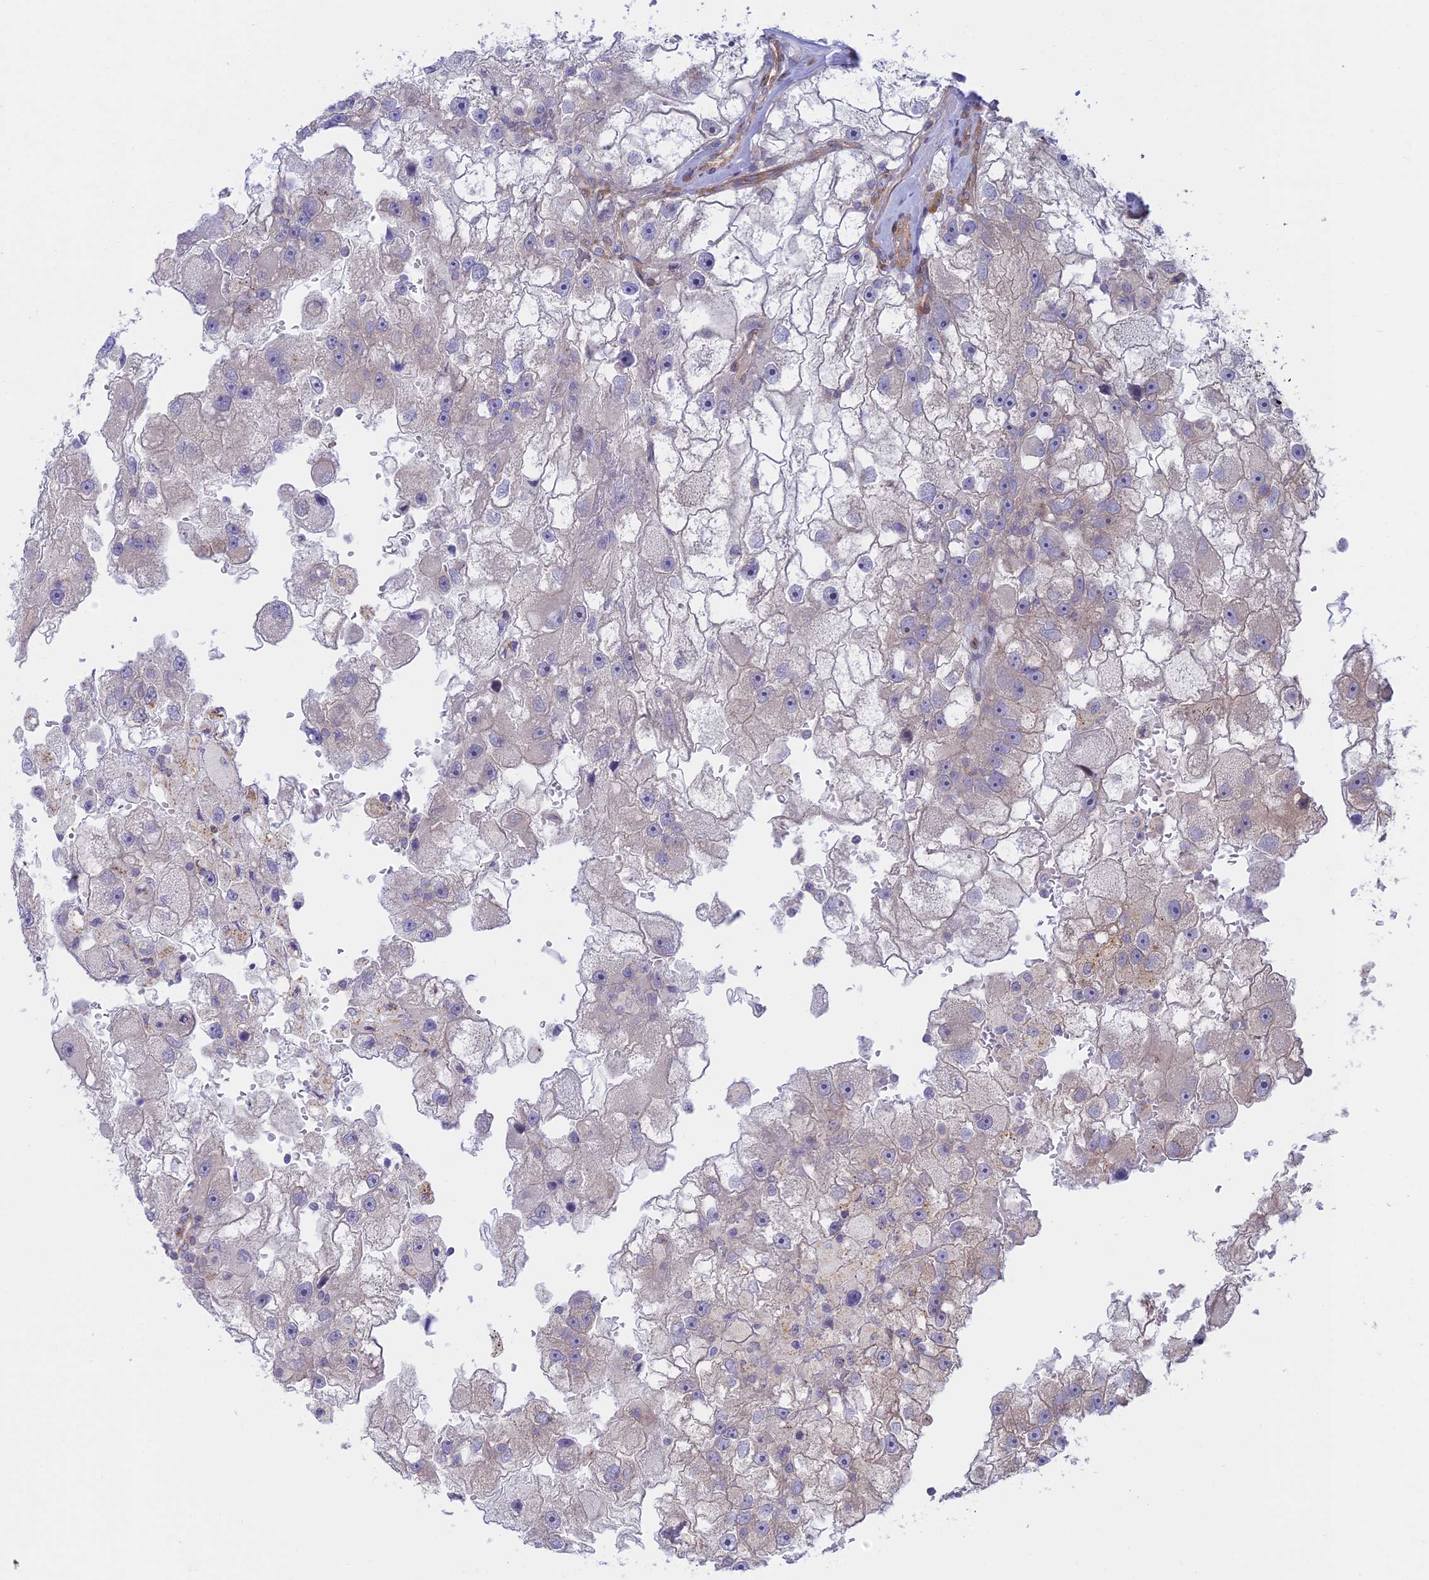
{"staining": {"intensity": "weak", "quantity": "<25%", "location": "cytoplasmic/membranous"}, "tissue": "renal cancer", "cell_type": "Tumor cells", "image_type": "cancer", "snomed": [{"axis": "morphology", "description": "Adenocarcinoma, NOS"}, {"axis": "topography", "description": "Kidney"}], "caption": "A histopathology image of human renal cancer (adenocarcinoma) is negative for staining in tumor cells.", "gene": "KCNAB1", "patient": {"sex": "male", "age": 63}}